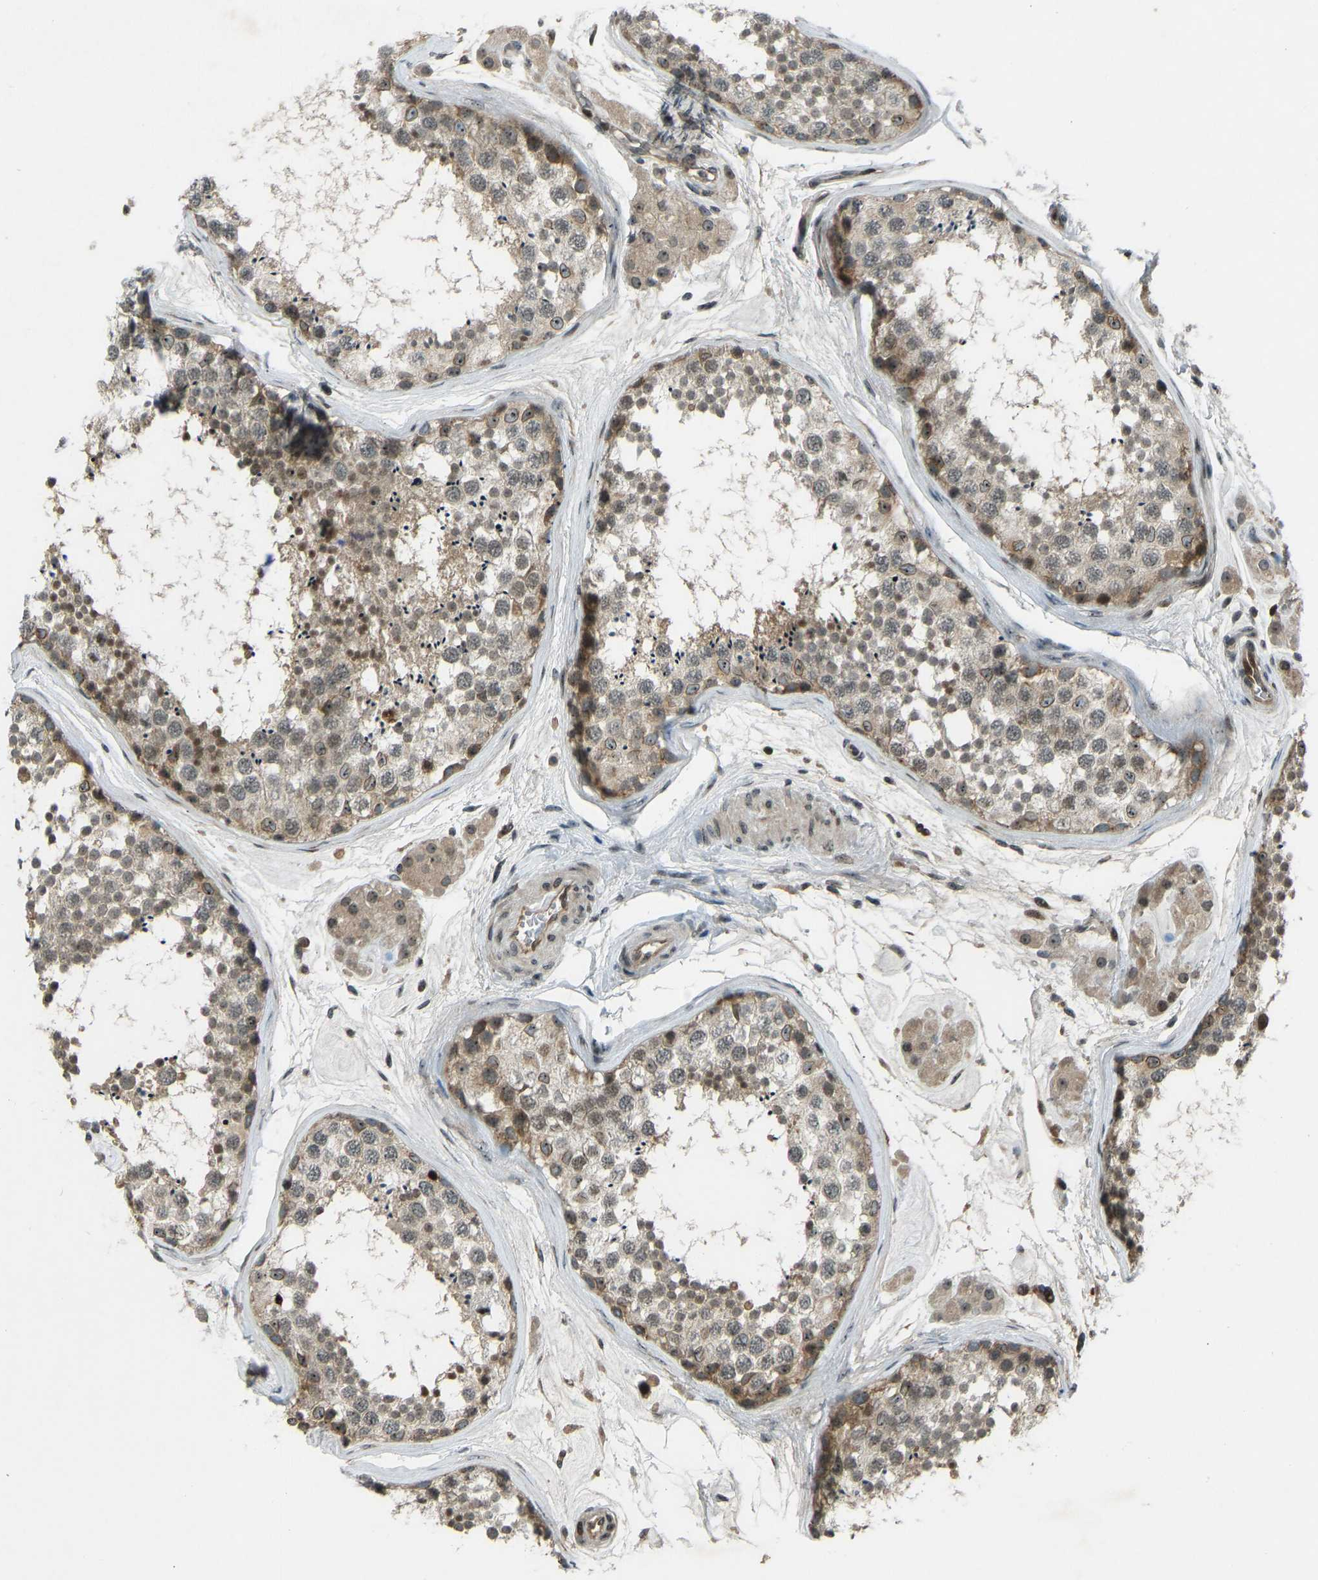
{"staining": {"intensity": "moderate", "quantity": ">75%", "location": "cytoplasmic/membranous,nuclear"}, "tissue": "testis", "cell_type": "Cells in seminiferous ducts", "image_type": "normal", "snomed": [{"axis": "morphology", "description": "Normal tissue, NOS"}, {"axis": "topography", "description": "Testis"}], "caption": "This is a histology image of immunohistochemistry staining of benign testis, which shows moderate expression in the cytoplasmic/membranous,nuclear of cells in seminiferous ducts.", "gene": "SVOPL", "patient": {"sex": "male", "age": 56}}